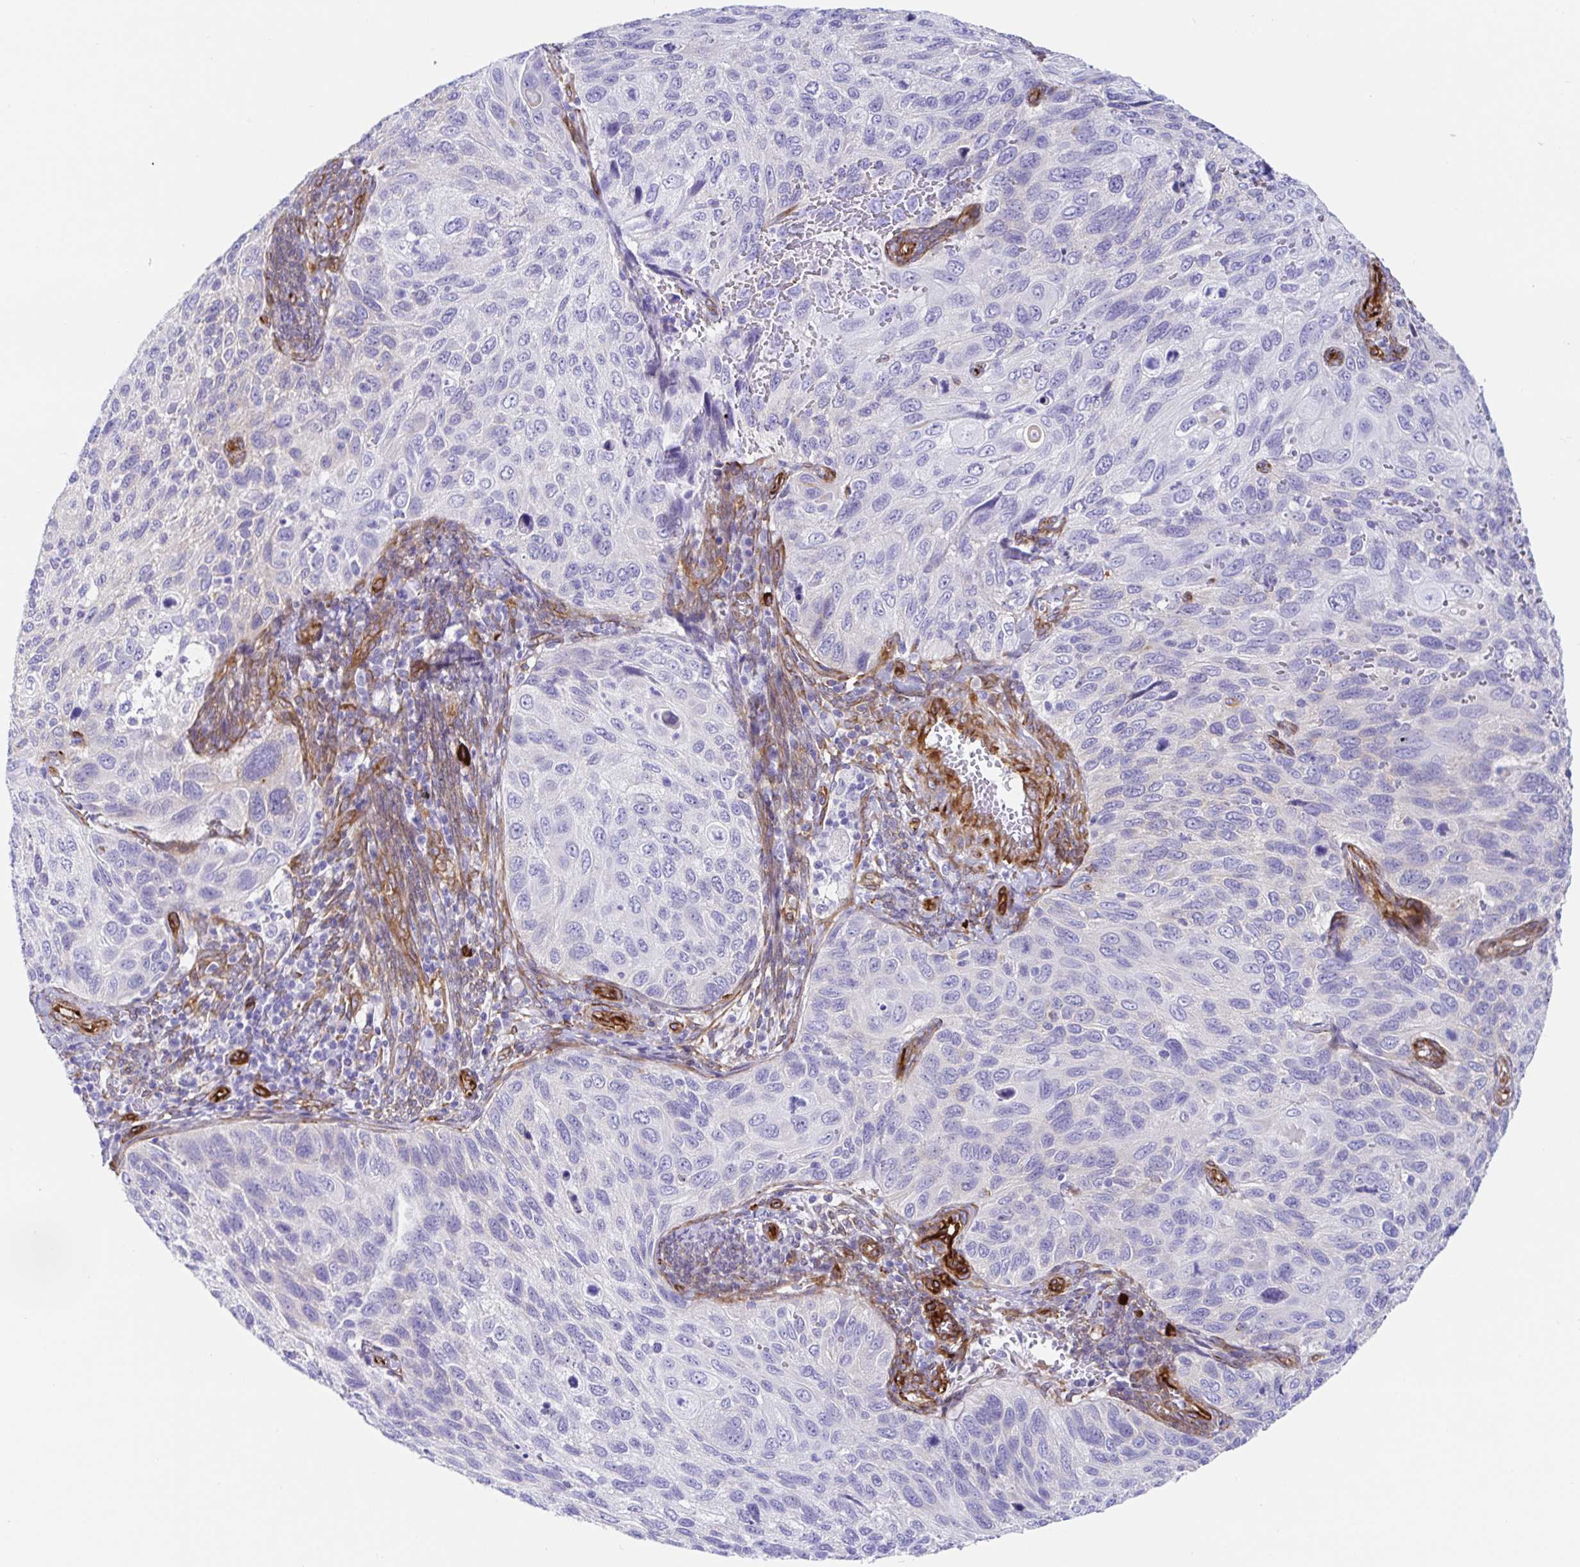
{"staining": {"intensity": "negative", "quantity": "none", "location": "none"}, "tissue": "cervical cancer", "cell_type": "Tumor cells", "image_type": "cancer", "snomed": [{"axis": "morphology", "description": "Squamous cell carcinoma, NOS"}, {"axis": "topography", "description": "Cervix"}], "caption": "This is an immunohistochemistry photomicrograph of squamous cell carcinoma (cervical). There is no positivity in tumor cells.", "gene": "DOCK1", "patient": {"sex": "female", "age": 70}}